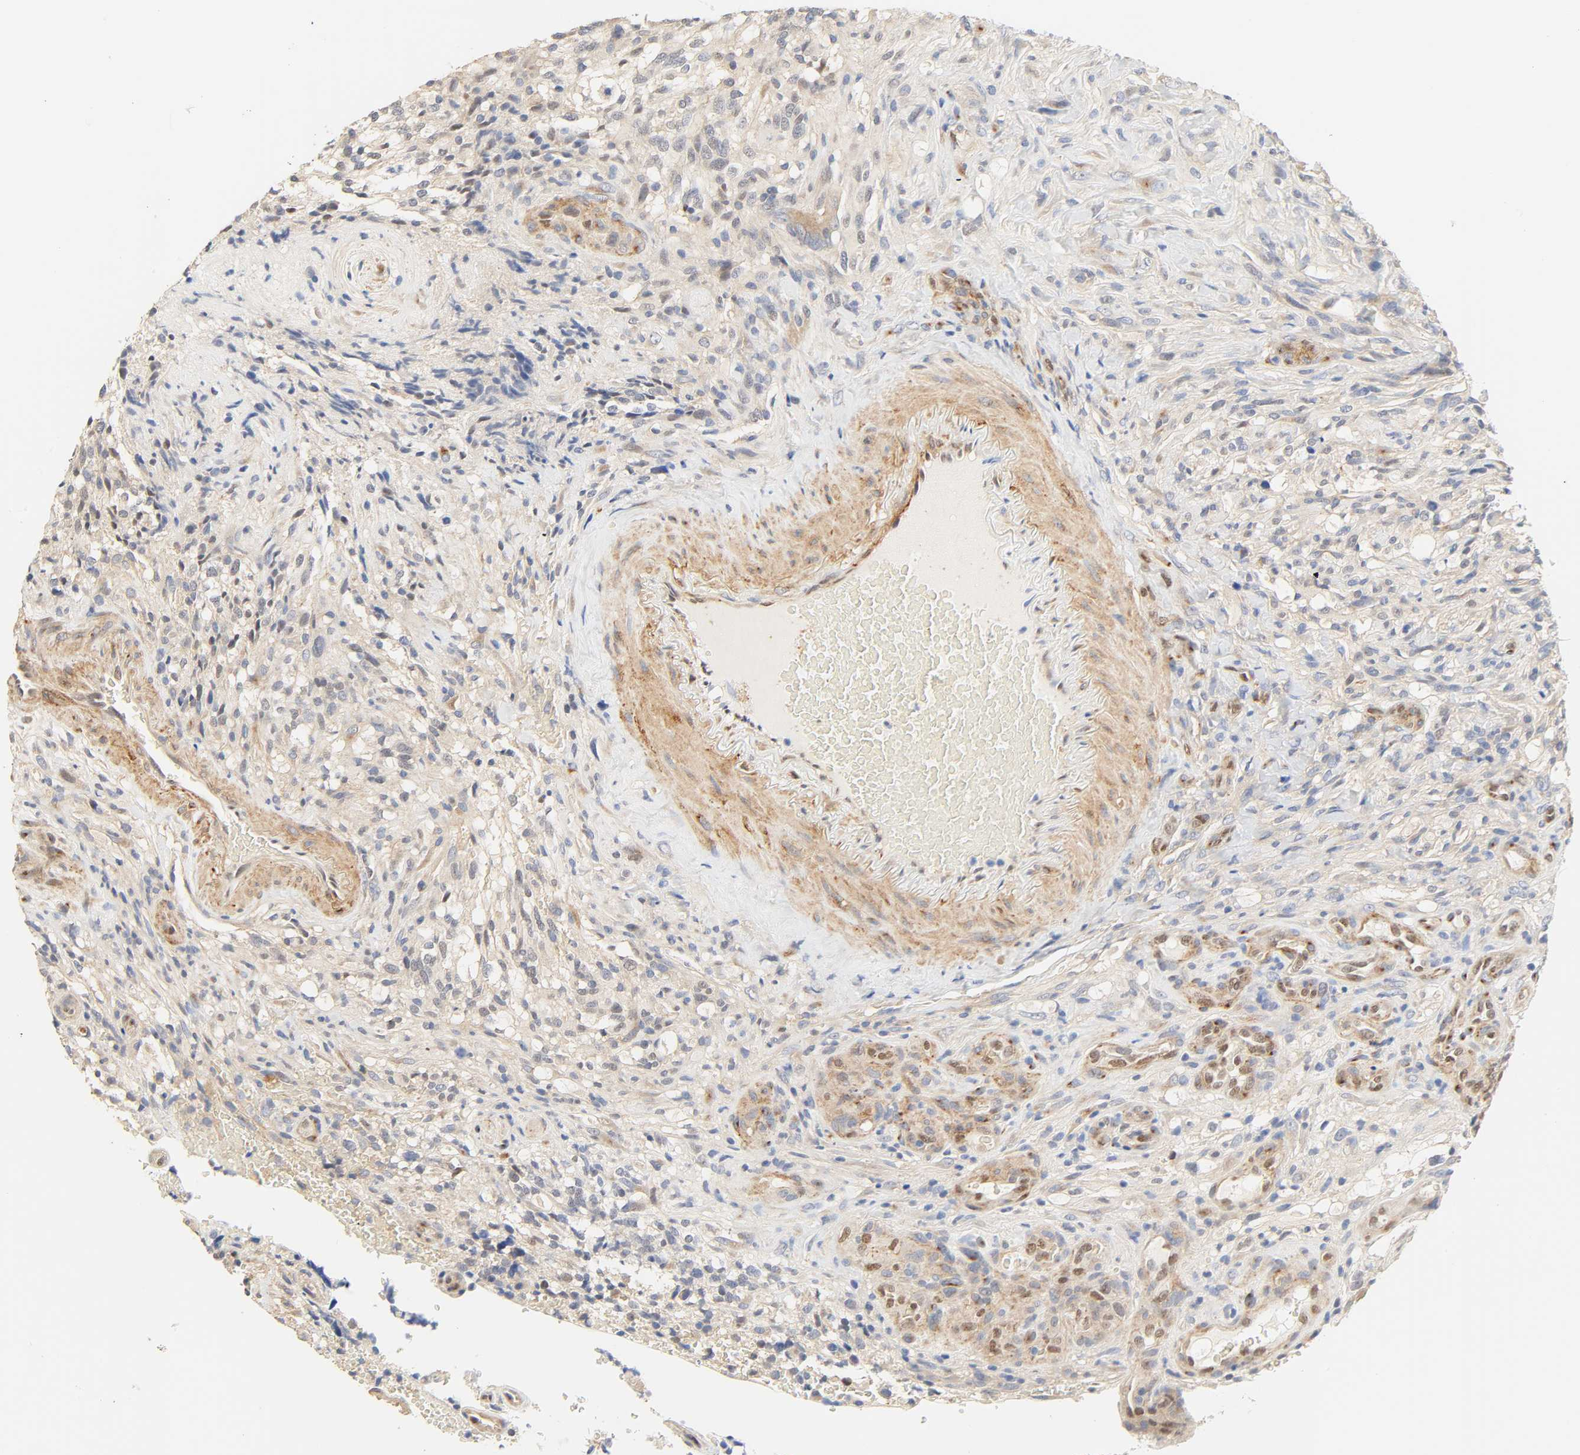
{"staining": {"intensity": "negative", "quantity": "none", "location": "none"}, "tissue": "glioma", "cell_type": "Tumor cells", "image_type": "cancer", "snomed": [{"axis": "morphology", "description": "Normal tissue, NOS"}, {"axis": "morphology", "description": "Glioma, malignant, High grade"}, {"axis": "topography", "description": "Cerebral cortex"}], "caption": "IHC image of neoplastic tissue: human malignant glioma (high-grade) stained with DAB (3,3'-diaminobenzidine) reveals no significant protein staining in tumor cells. (IHC, brightfield microscopy, high magnification).", "gene": "BORCS8-MEF2B", "patient": {"sex": "male", "age": 75}}